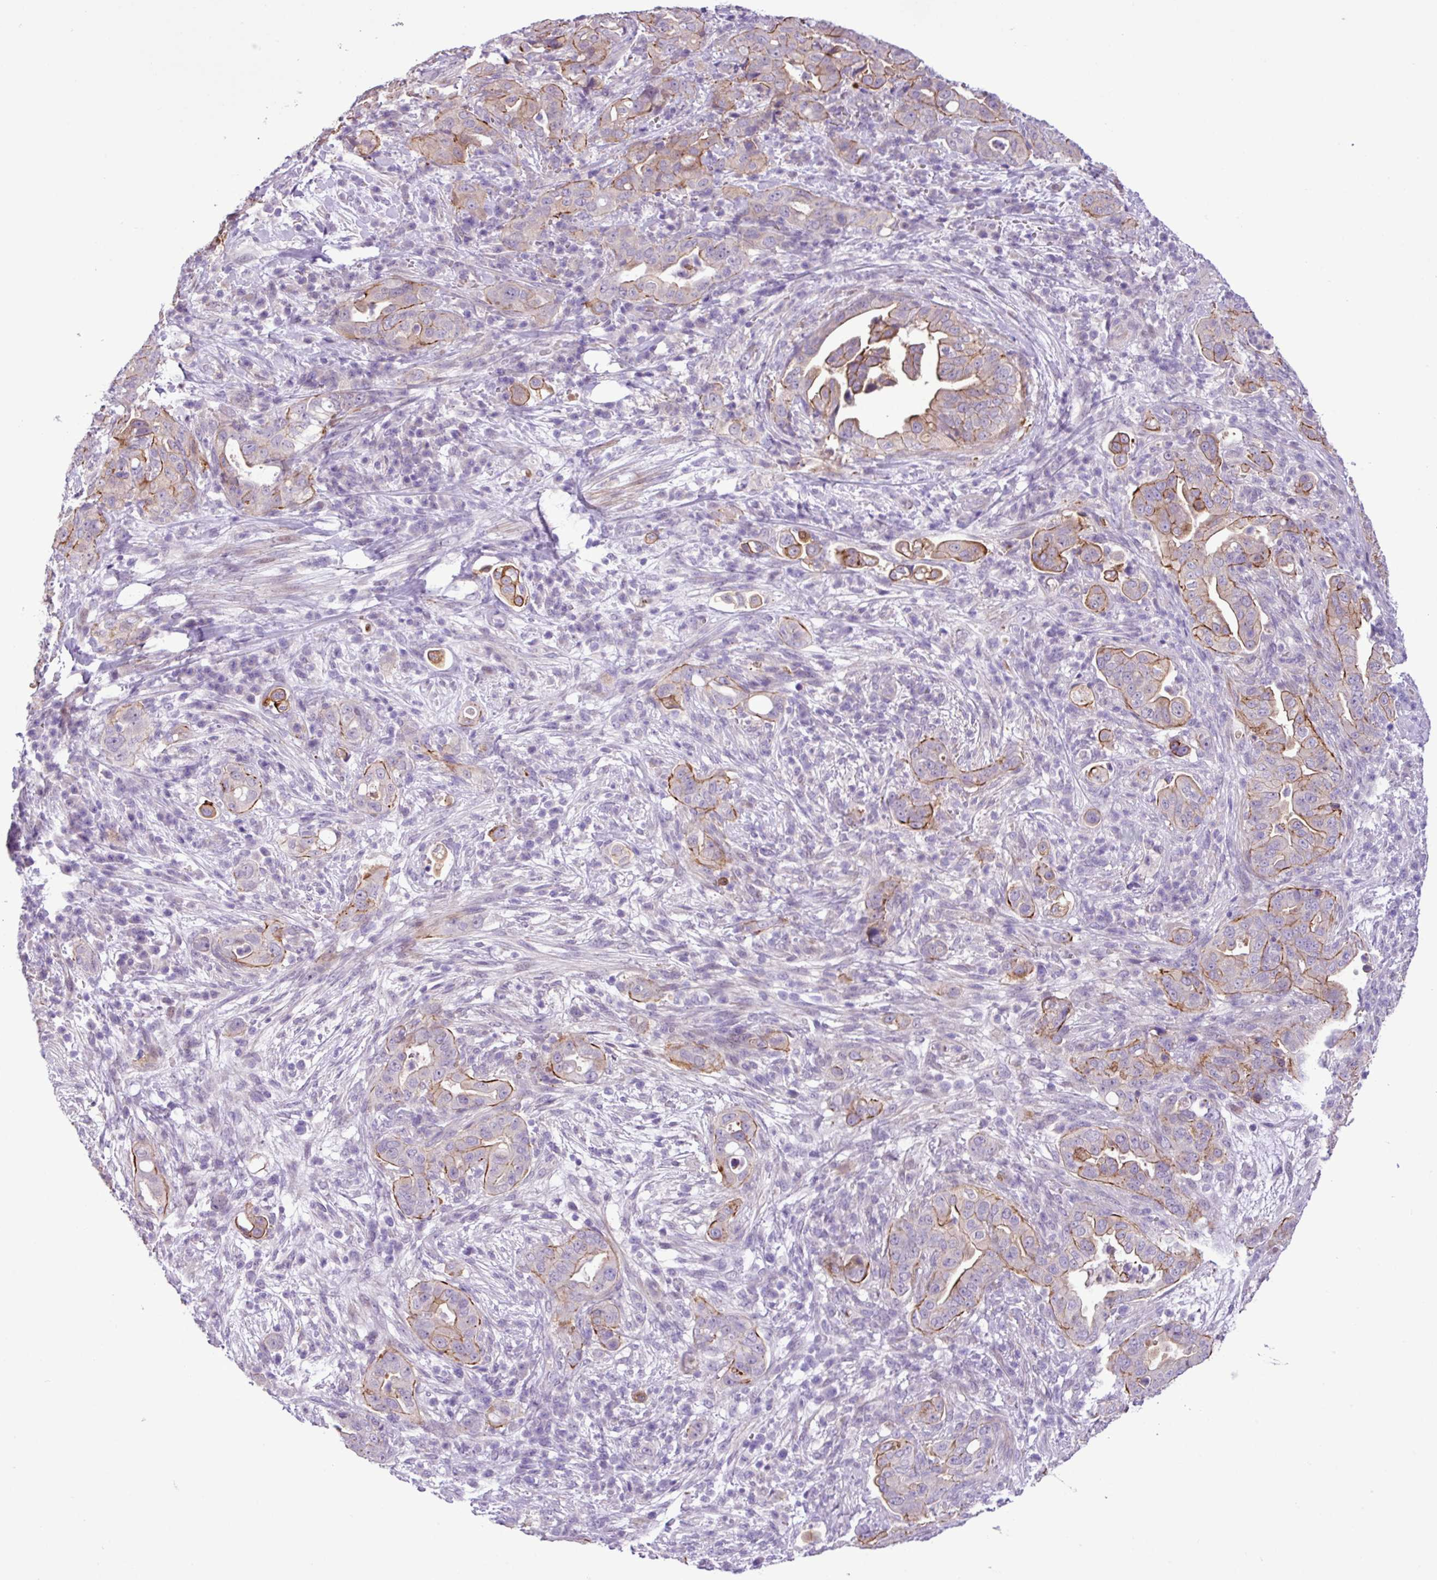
{"staining": {"intensity": "moderate", "quantity": "25%-75%", "location": "cytoplasmic/membranous"}, "tissue": "pancreatic cancer", "cell_type": "Tumor cells", "image_type": "cancer", "snomed": [{"axis": "morphology", "description": "Normal tissue, NOS"}, {"axis": "morphology", "description": "Adenocarcinoma, NOS"}, {"axis": "topography", "description": "Lymph node"}, {"axis": "topography", "description": "Pancreas"}], "caption": "This micrograph exhibits immunohistochemistry staining of human pancreatic adenocarcinoma, with medium moderate cytoplasmic/membranous positivity in approximately 25%-75% of tumor cells.", "gene": "YLPM1", "patient": {"sex": "female", "age": 67}}